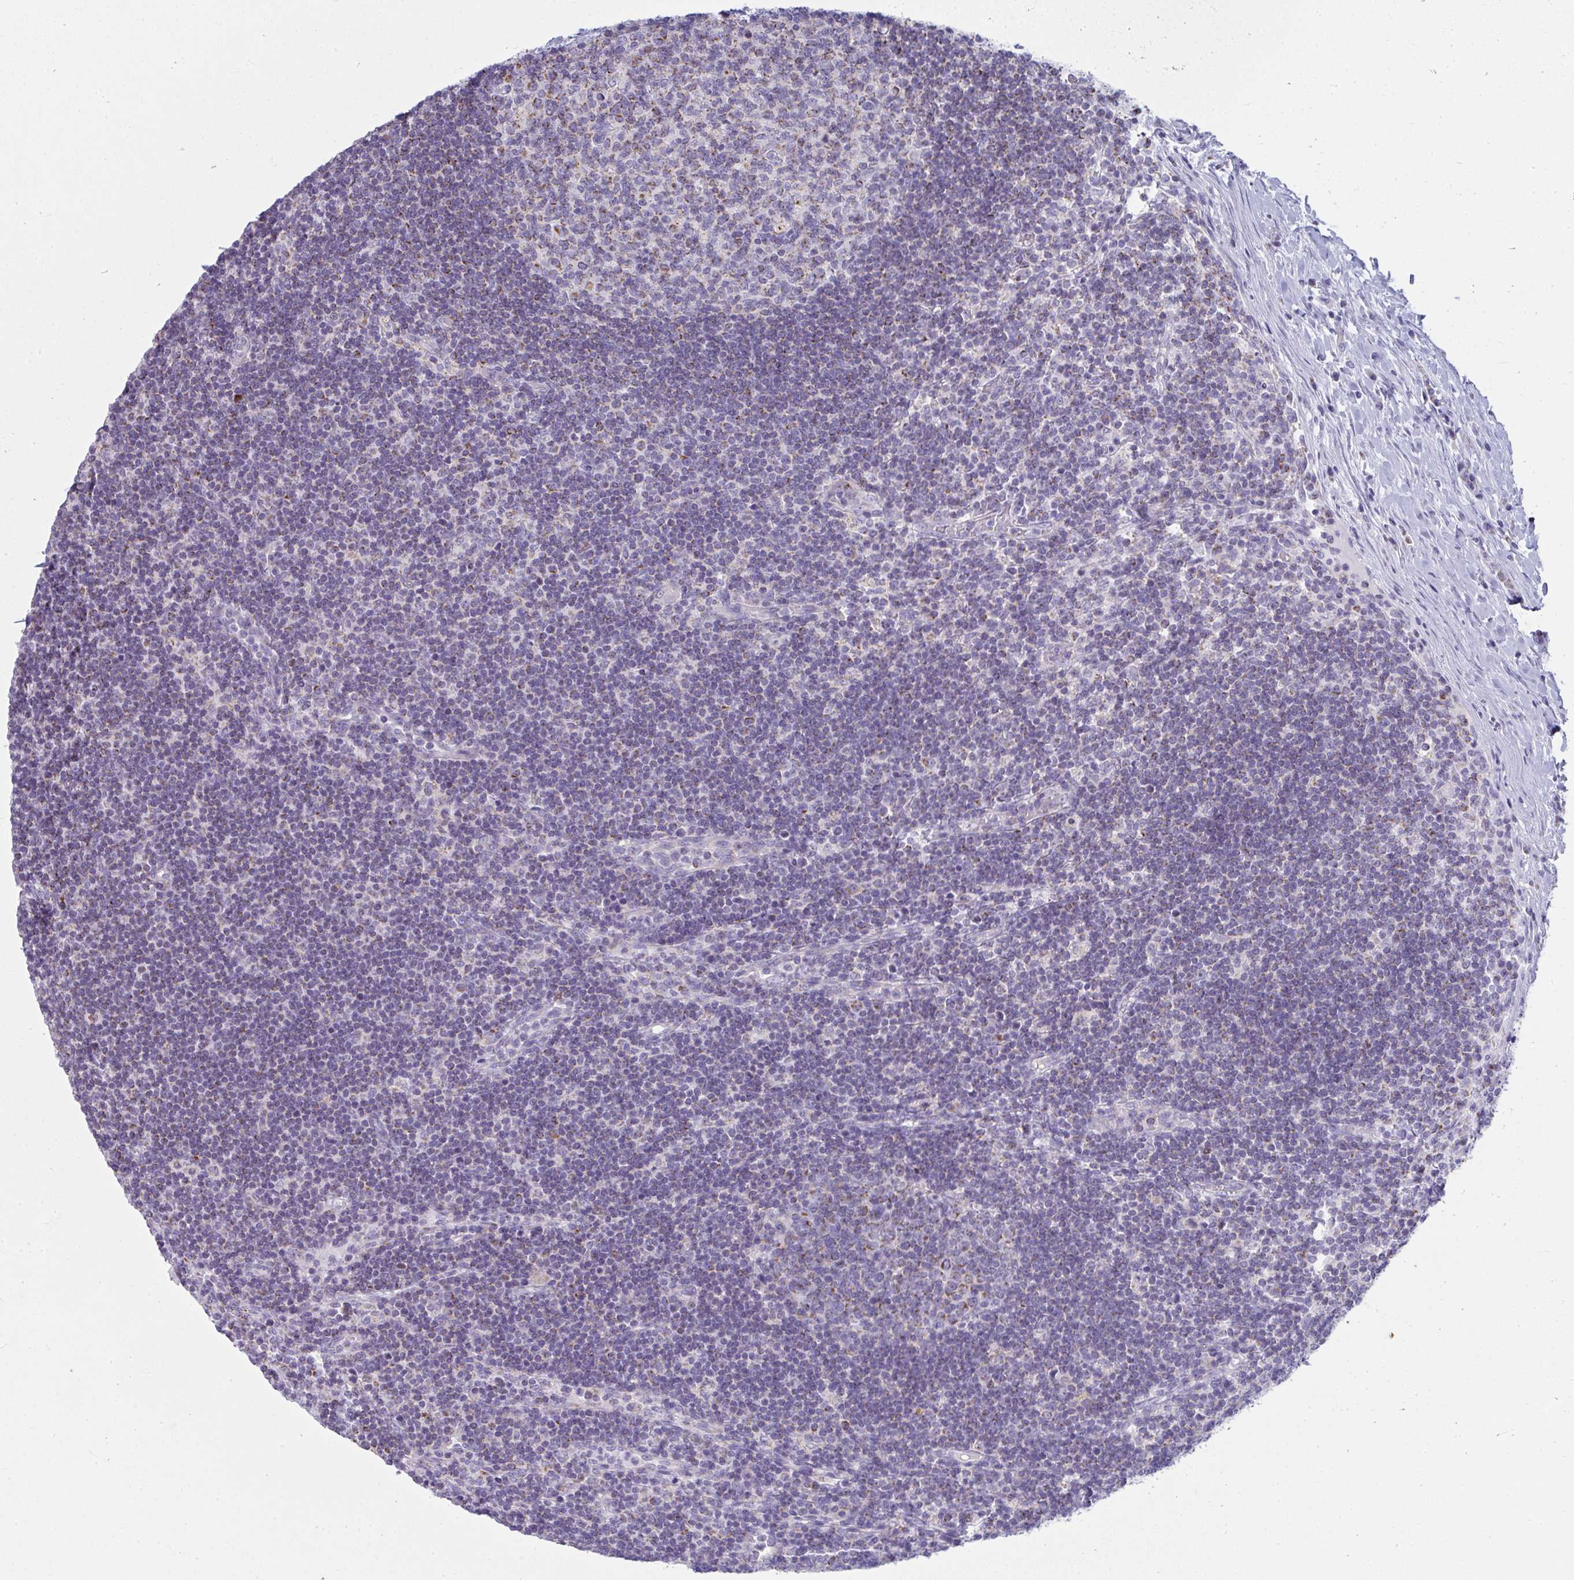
{"staining": {"intensity": "moderate", "quantity": "25%-75%", "location": "cytoplasmic/membranous"}, "tissue": "lymph node", "cell_type": "Germinal center cells", "image_type": "normal", "snomed": [{"axis": "morphology", "description": "Normal tissue, NOS"}, {"axis": "topography", "description": "Lymph node"}], "caption": "Immunohistochemistry (IHC) image of benign lymph node: human lymph node stained using immunohistochemistry (IHC) exhibits medium levels of moderate protein expression localized specifically in the cytoplasmic/membranous of germinal center cells, appearing as a cytoplasmic/membranous brown color.", "gene": "SLC6A1", "patient": {"sex": "male", "age": 67}}